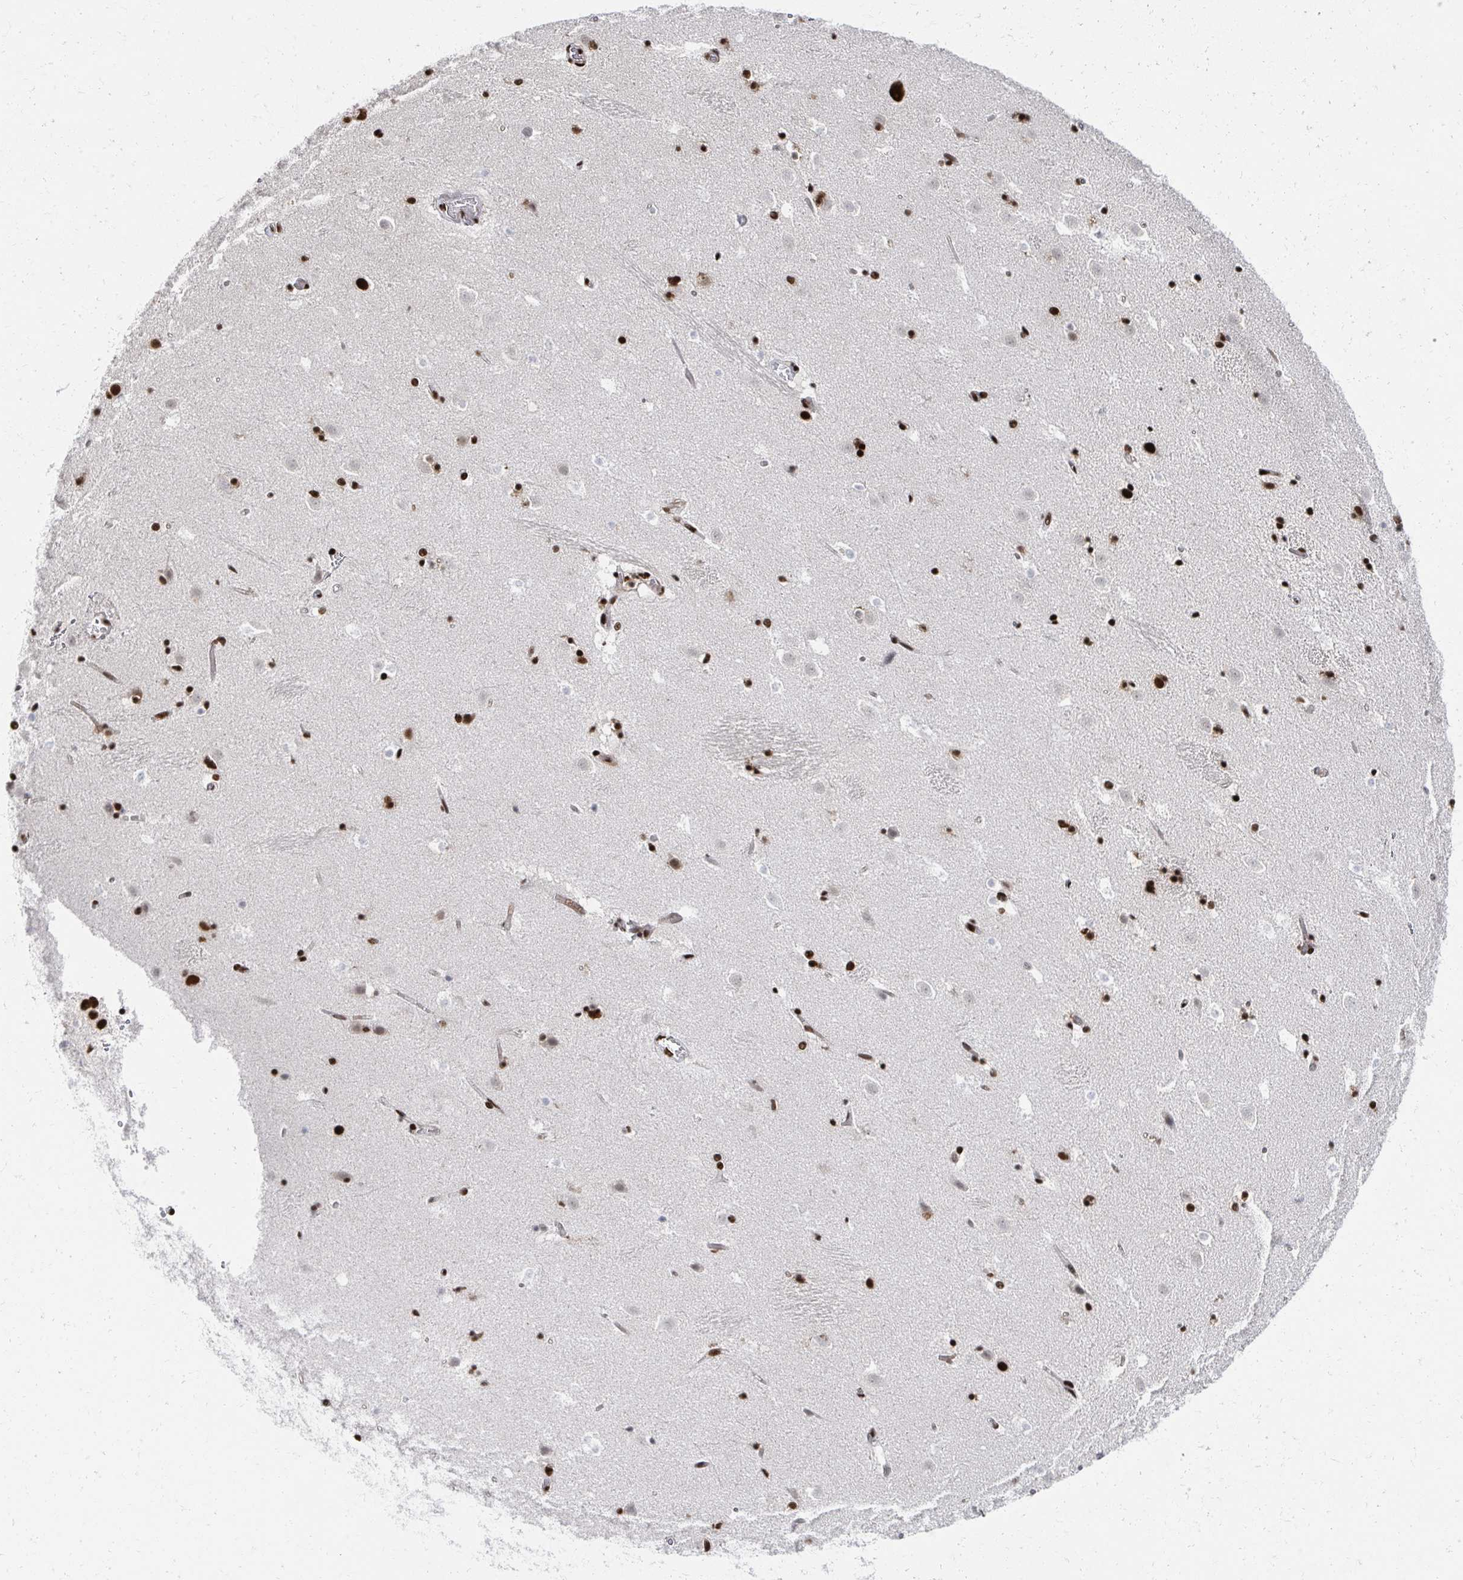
{"staining": {"intensity": "strong", "quantity": "25%-75%", "location": "nuclear"}, "tissue": "caudate", "cell_type": "Glial cells", "image_type": "normal", "snomed": [{"axis": "morphology", "description": "Normal tissue, NOS"}, {"axis": "topography", "description": "Lateral ventricle wall"}], "caption": "Glial cells exhibit high levels of strong nuclear positivity in about 25%-75% of cells in benign caudate.", "gene": "RBBP4", "patient": {"sex": "male", "age": 37}}